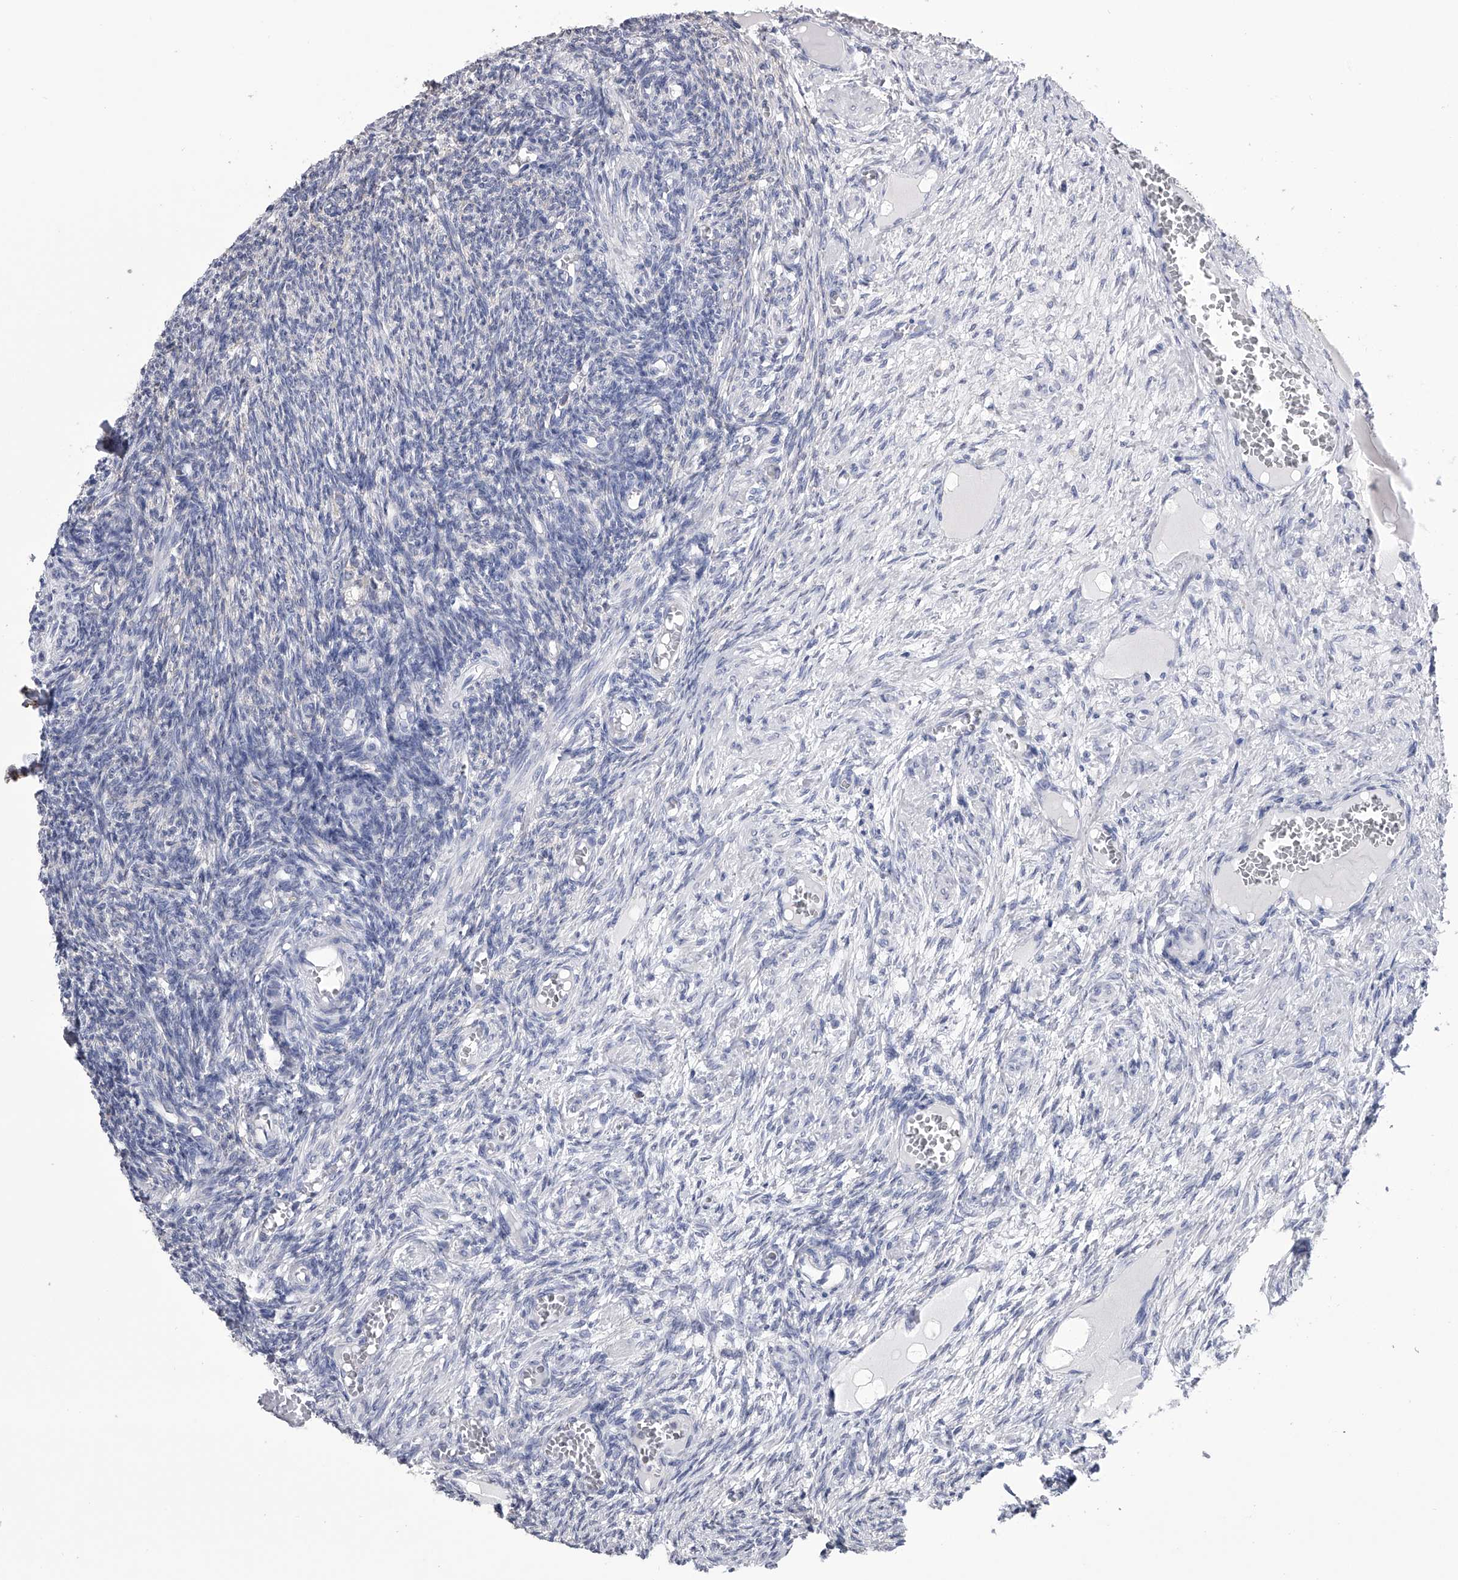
{"staining": {"intensity": "negative", "quantity": "none", "location": "none"}, "tissue": "ovary", "cell_type": "Ovarian stroma cells", "image_type": "normal", "snomed": [{"axis": "morphology", "description": "Normal tissue, NOS"}, {"axis": "topography", "description": "Ovary"}], "caption": "The photomicrograph shows no significant positivity in ovarian stroma cells of ovary.", "gene": "TASP1", "patient": {"sex": "female", "age": 27}}